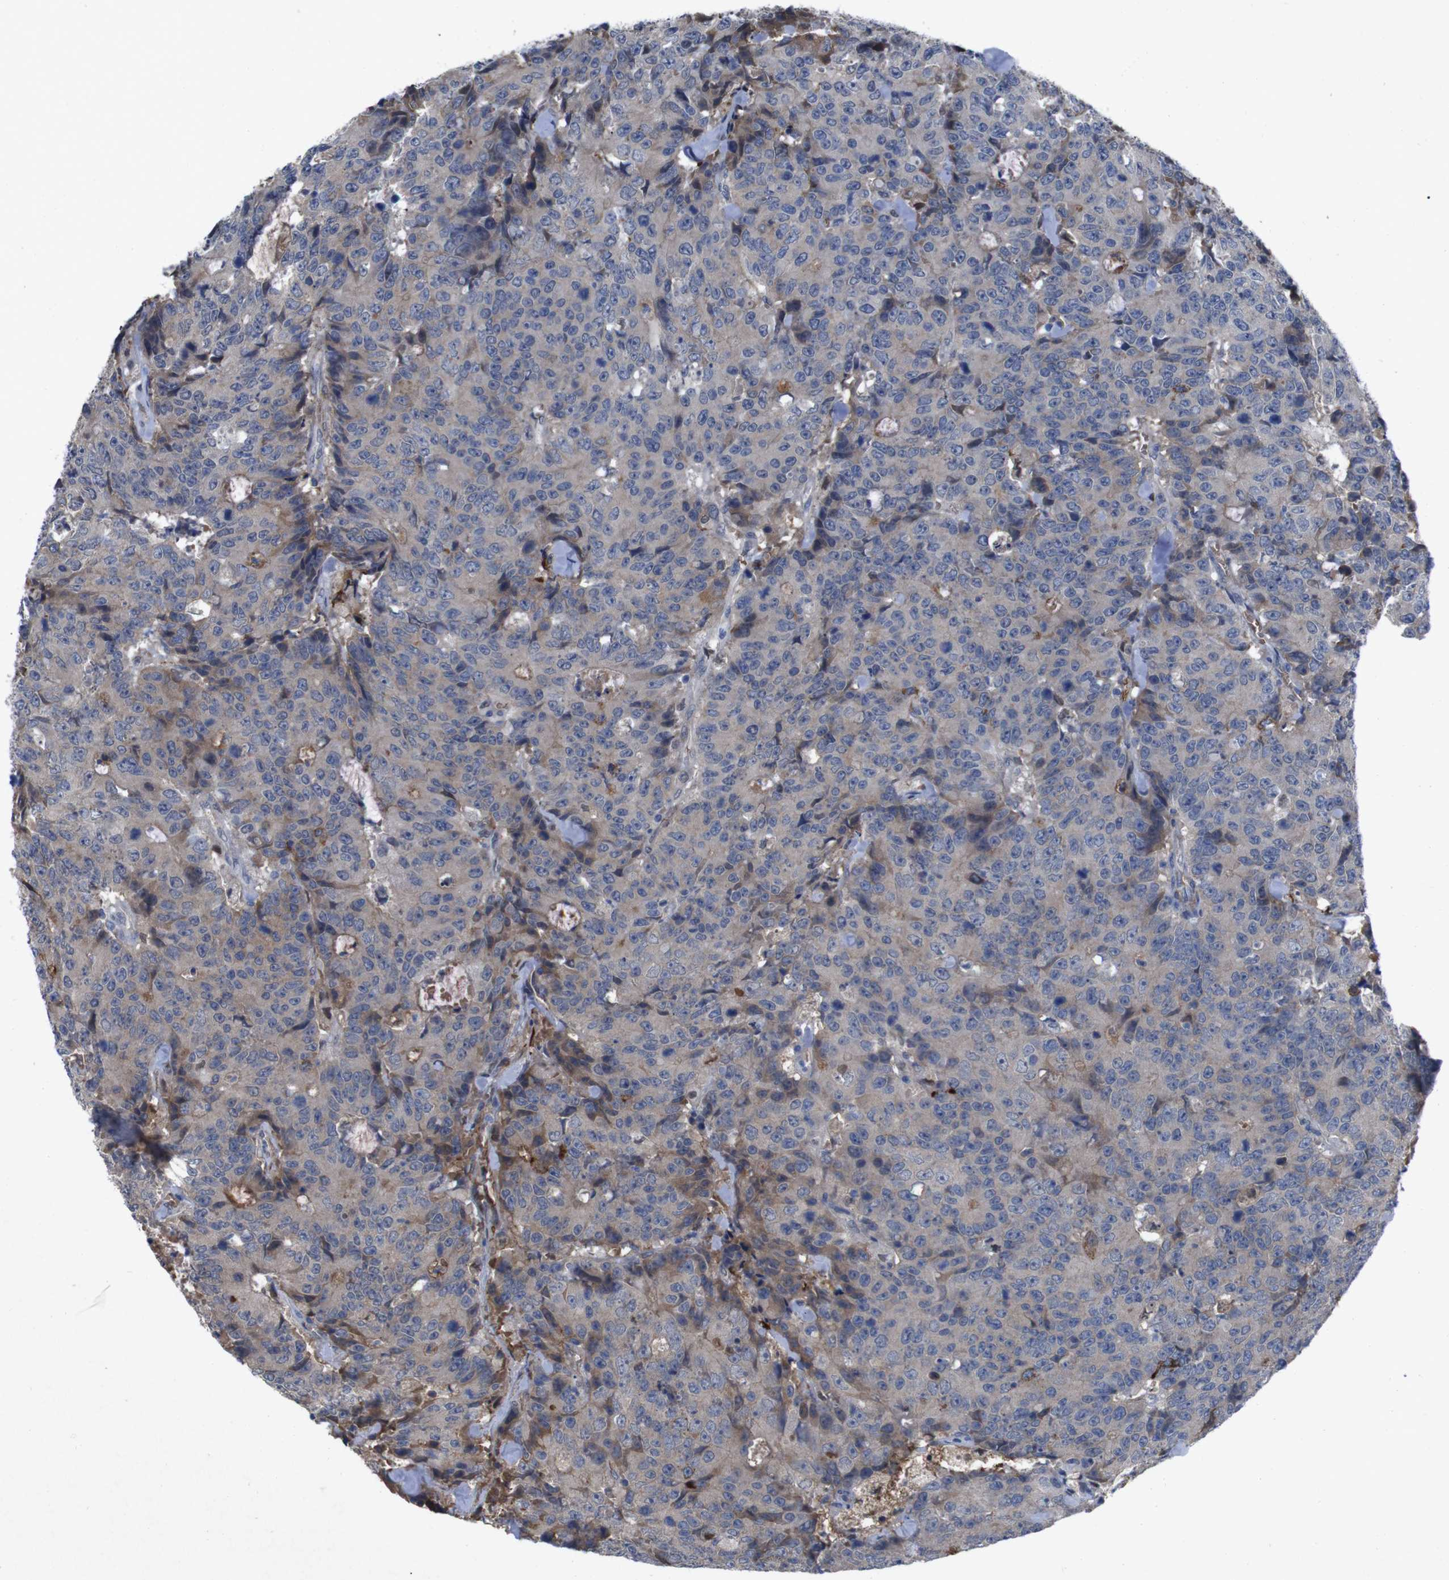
{"staining": {"intensity": "moderate", "quantity": "<25%", "location": "cytoplasmic/membranous"}, "tissue": "colorectal cancer", "cell_type": "Tumor cells", "image_type": "cancer", "snomed": [{"axis": "morphology", "description": "Adenocarcinoma, NOS"}, {"axis": "topography", "description": "Colon"}], "caption": "Immunohistochemistry (IHC) micrograph of colorectal cancer (adenocarcinoma) stained for a protein (brown), which displays low levels of moderate cytoplasmic/membranous expression in about <25% of tumor cells.", "gene": "SPTB", "patient": {"sex": "female", "age": 86}}